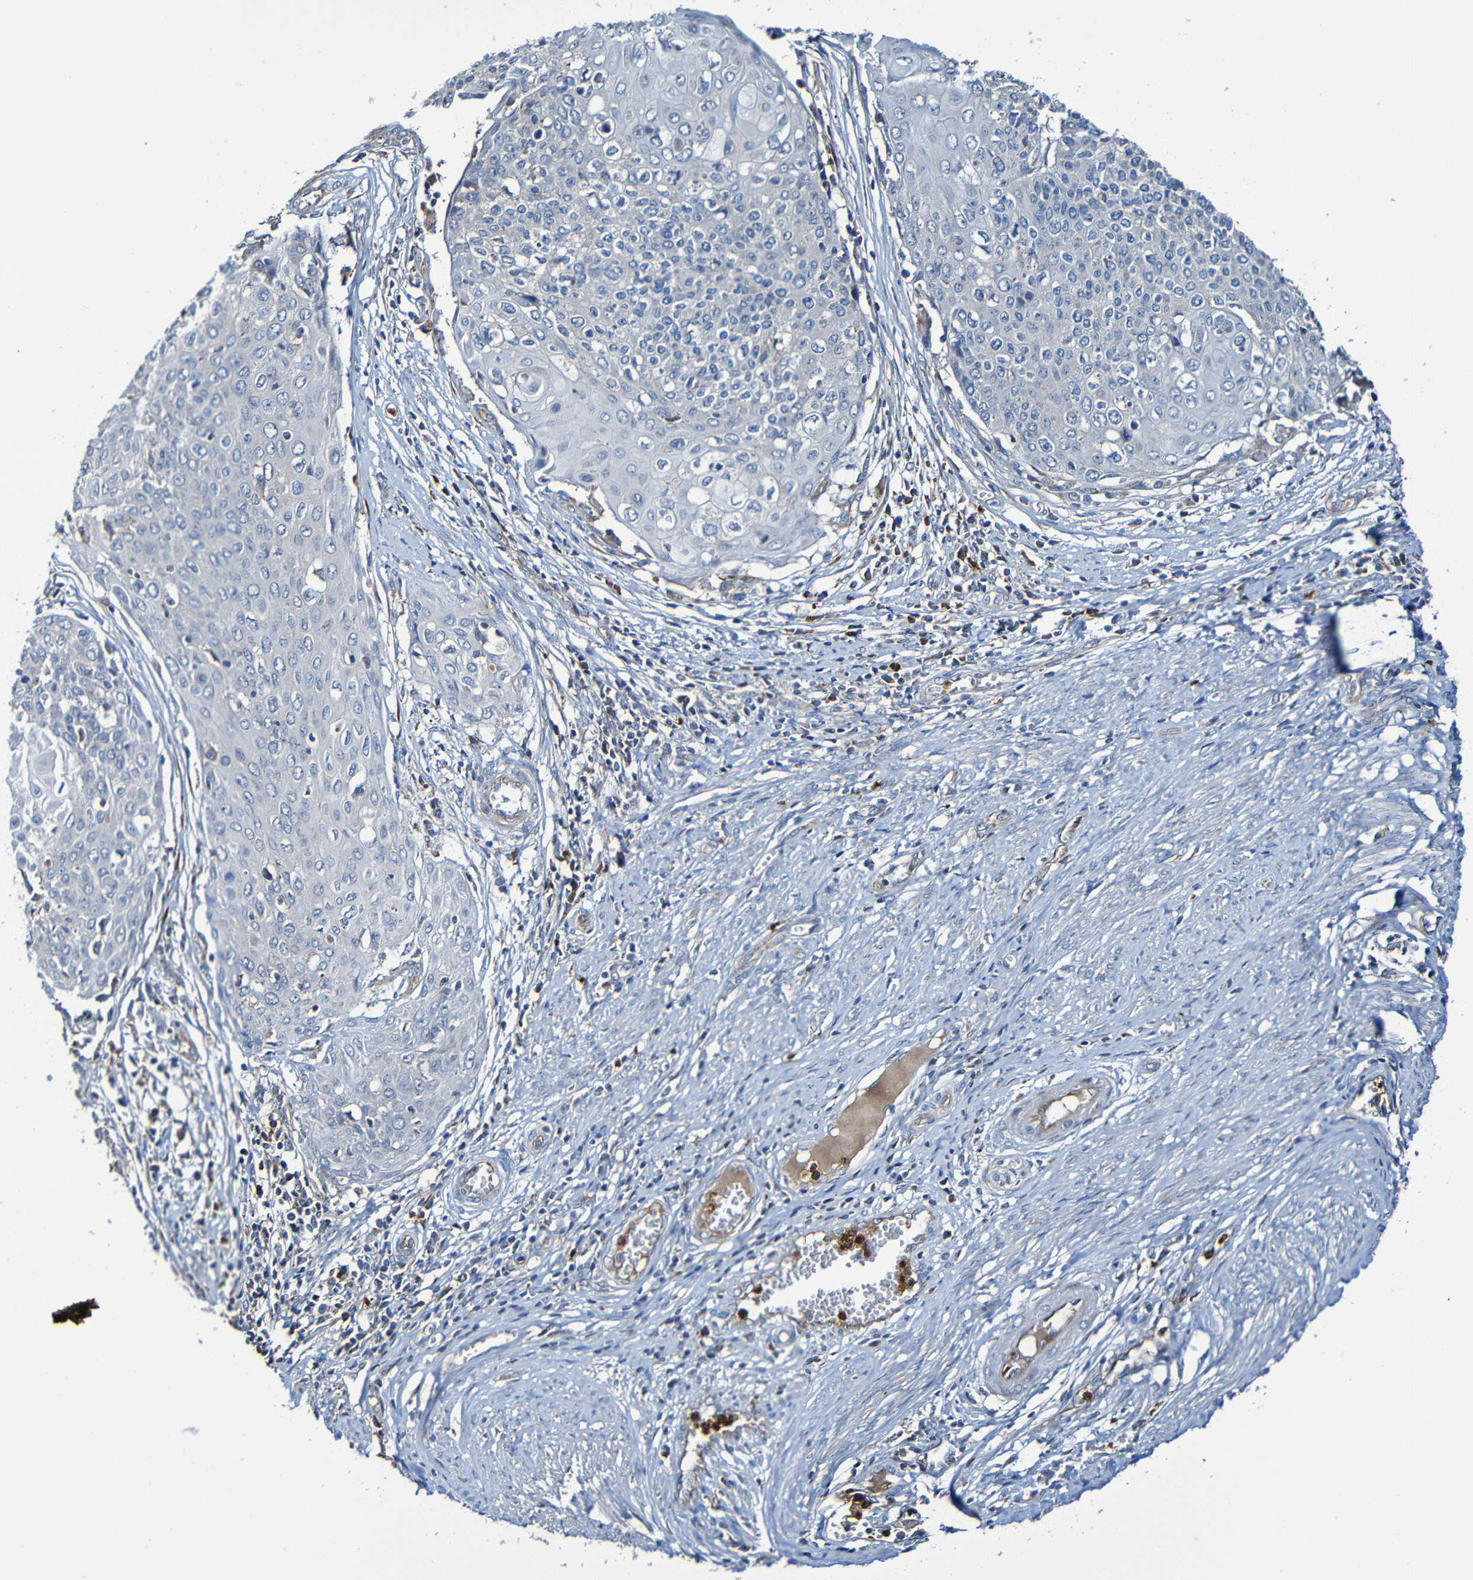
{"staining": {"intensity": "negative", "quantity": "none", "location": "none"}, "tissue": "cervical cancer", "cell_type": "Tumor cells", "image_type": "cancer", "snomed": [{"axis": "morphology", "description": "Squamous cell carcinoma, NOS"}, {"axis": "topography", "description": "Cervix"}], "caption": "A high-resolution image shows immunohistochemistry (IHC) staining of squamous cell carcinoma (cervical), which shows no significant positivity in tumor cells. (Immunohistochemistry (ihc), brightfield microscopy, high magnification).", "gene": "ADAM15", "patient": {"sex": "female", "age": 39}}